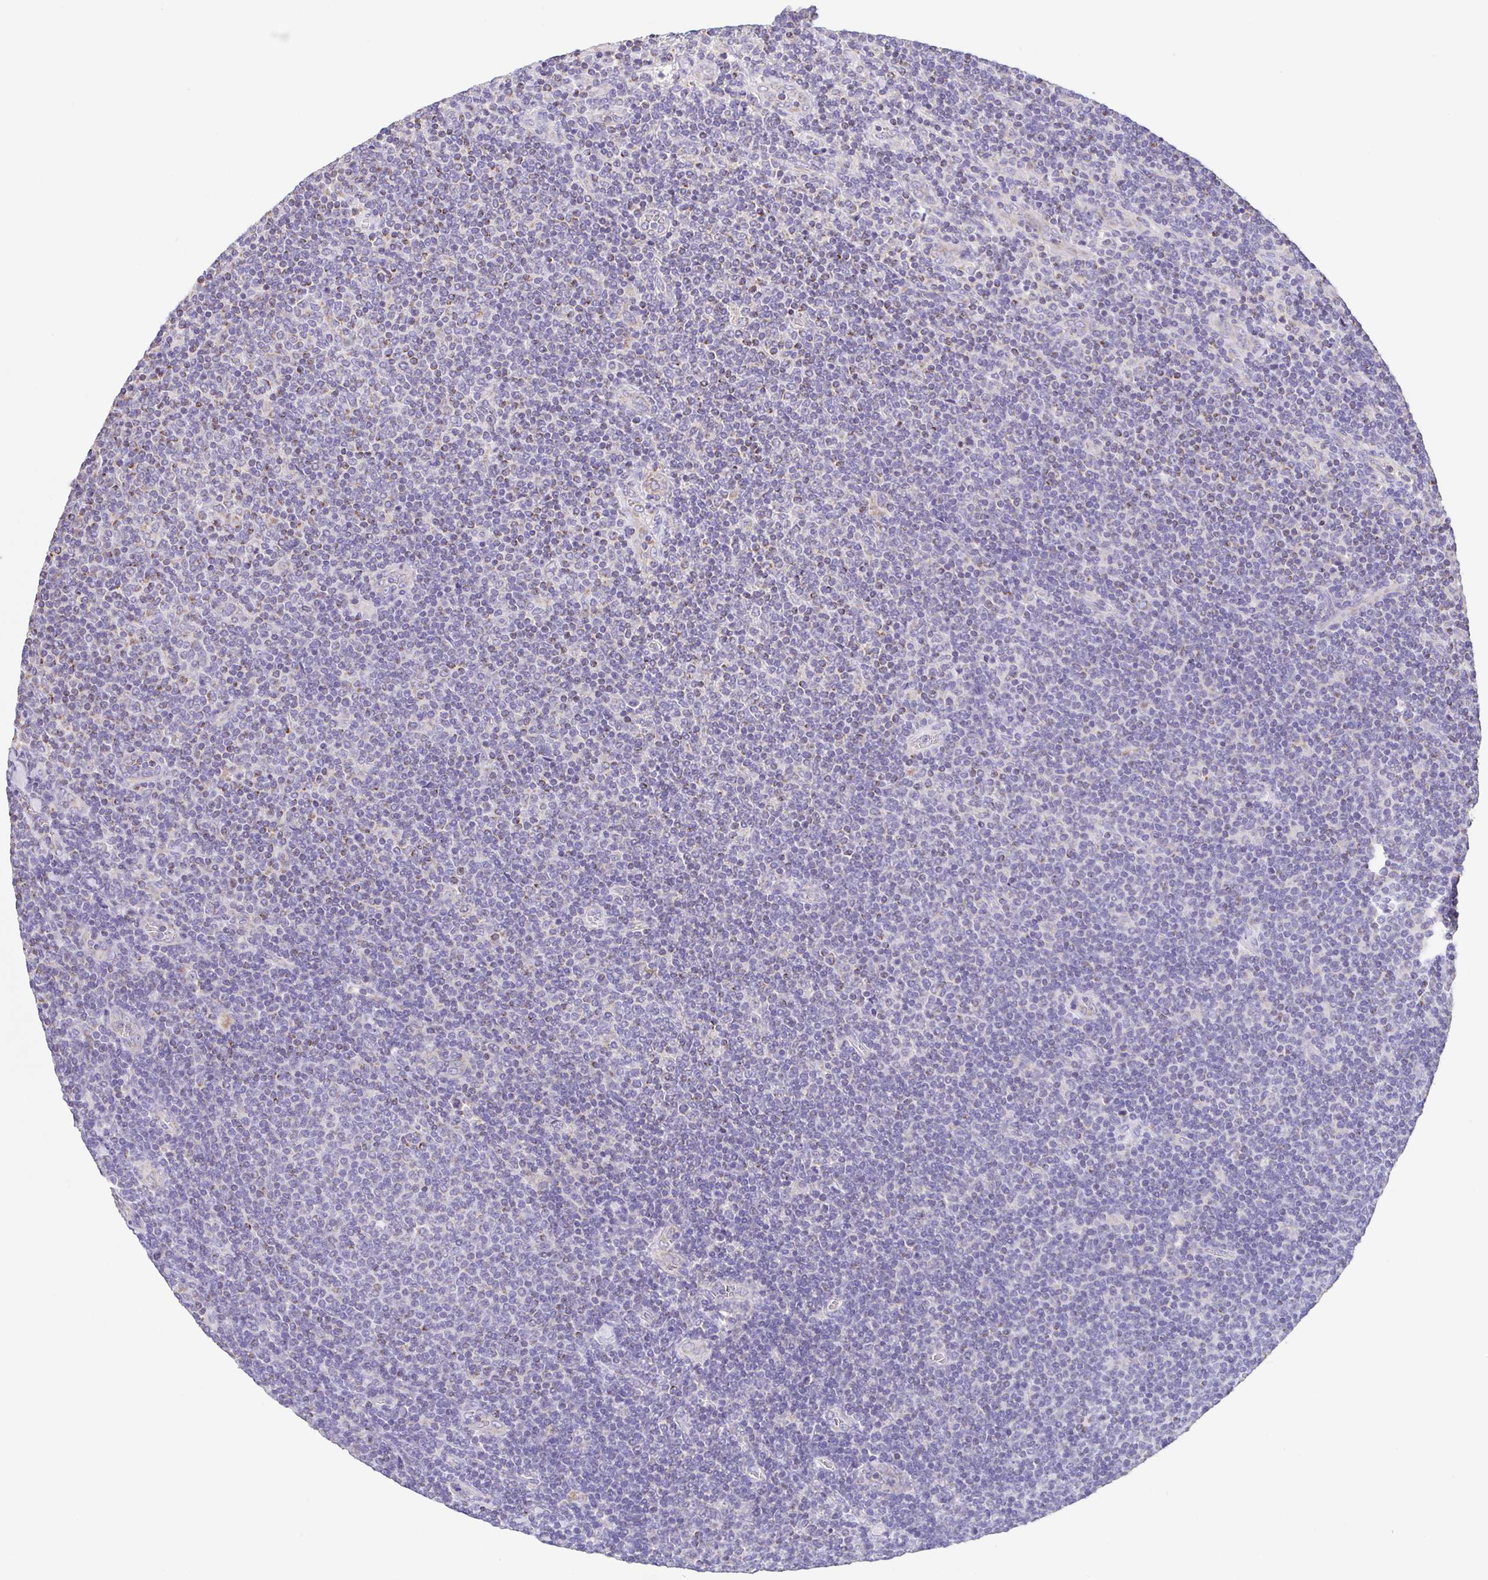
{"staining": {"intensity": "moderate", "quantity": "25%-75%", "location": "cytoplasmic/membranous"}, "tissue": "lymphoma", "cell_type": "Tumor cells", "image_type": "cancer", "snomed": [{"axis": "morphology", "description": "Malignant lymphoma, non-Hodgkin's type, Low grade"}, {"axis": "topography", "description": "Lymph node"}], "caption": "This photomicrograph exhibits IHC staining of human lymphoma, with medium moderate cytoplasmic/membranous expression in about 25%-75% of tumor cells.", "gene": "GINM1", "patient": {"sex": "male", "age": 52}}